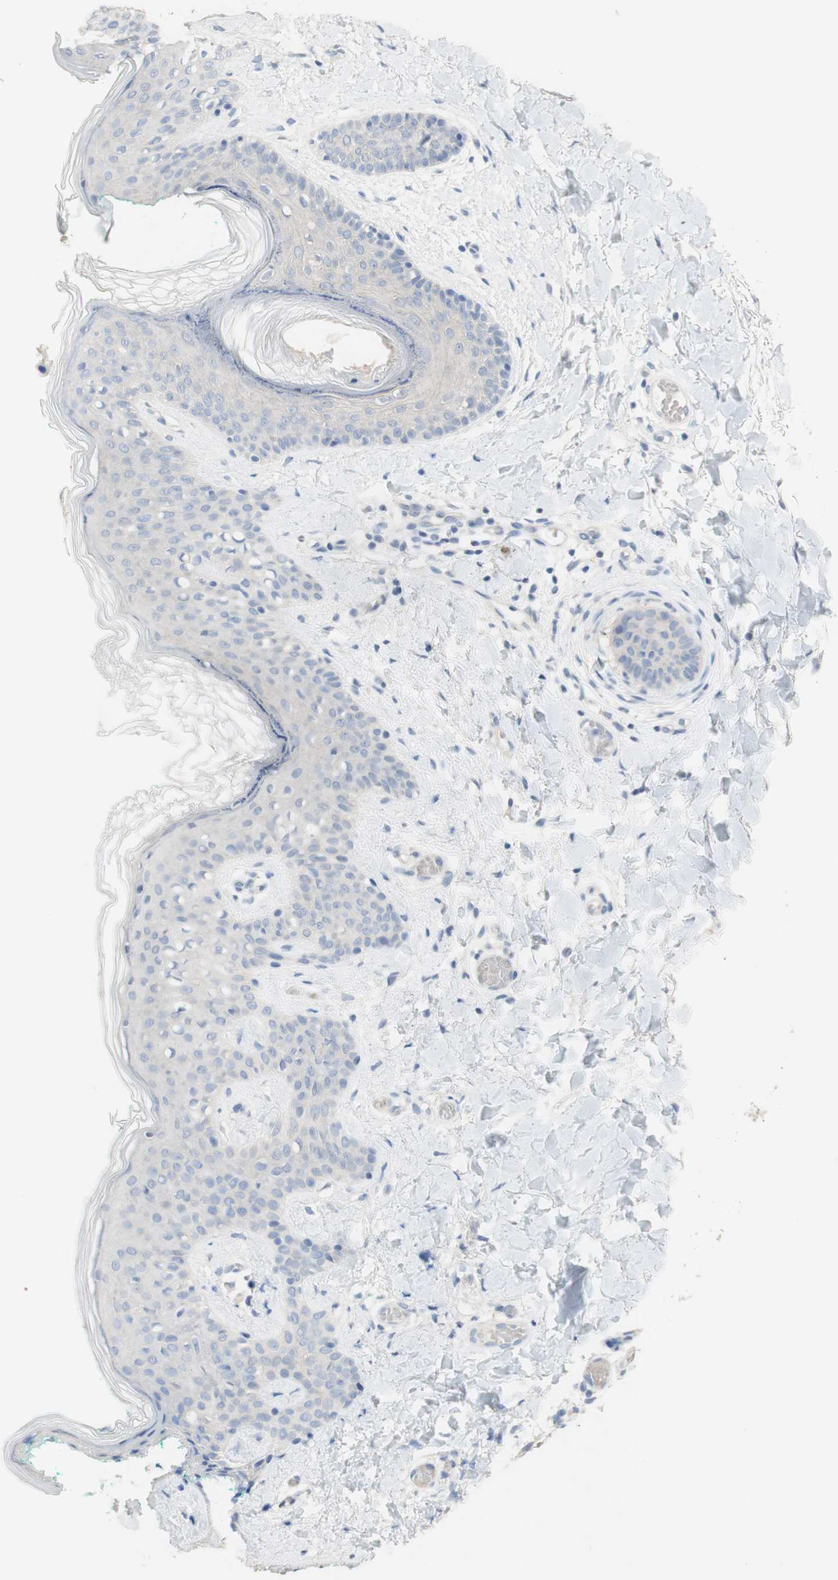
{"staining": {"intensity": "negative", "quantity": "none", "location": "none"}, "tissue": "skin", "cell_type": "Fibroblasts", "image_type": "normal", "snomed": [{"axis": "morphology", "description": "Normal tissue, NOS"}, {"axis": "topography", "description": "Skin"}], "caption": "Immunohistochemical staining of benign human skin reveals no significant staining in fibroblasts.", "gene": "MANEA", "patient": {"sex": "male", "age": 16}}